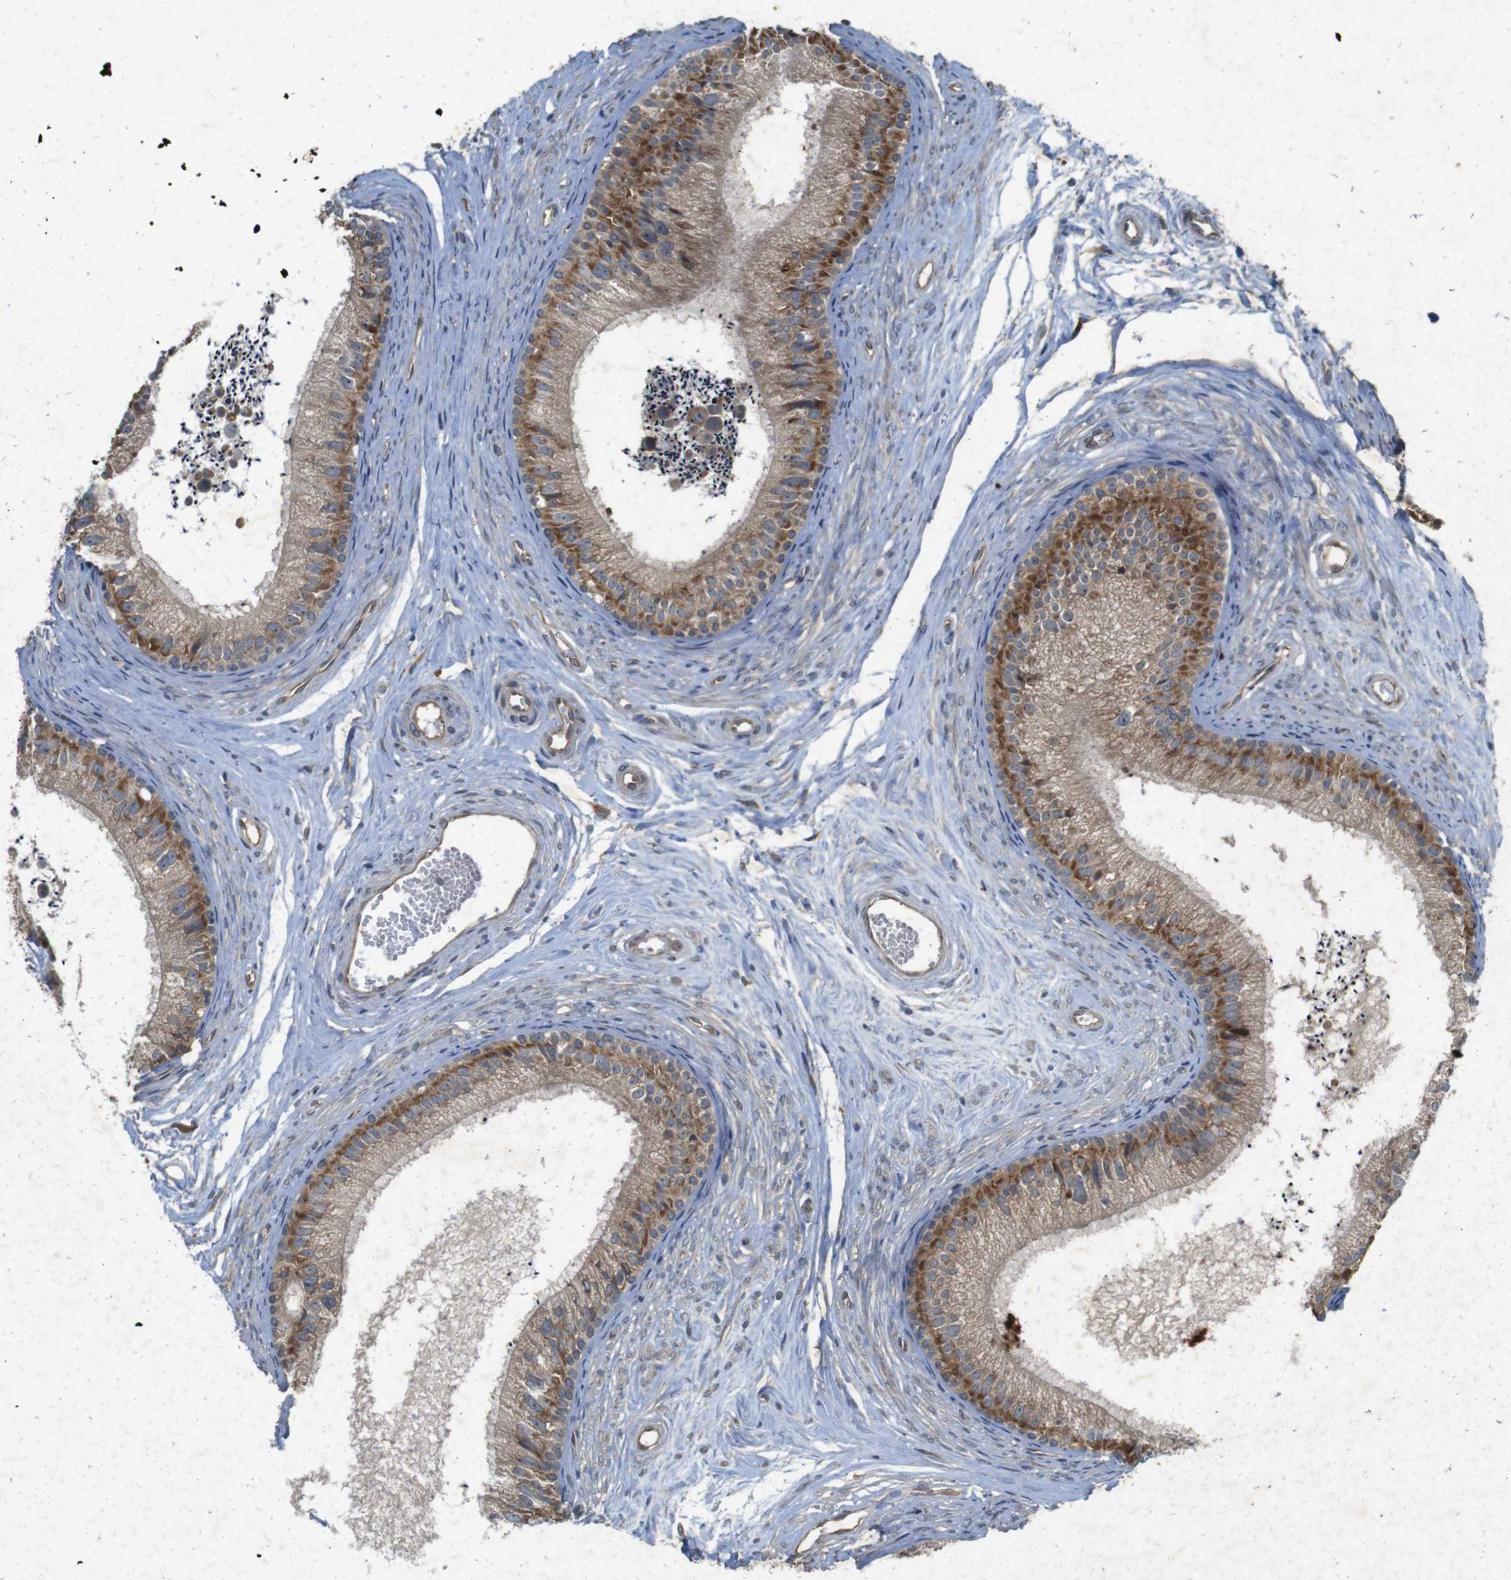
{"staining": {"intensity": "moderate", "quantity": ">75%", "location": "cytoplasmic/membranous"}, "tissue": "epididymis", "cell_type": "Glandular cells", "image_type": "normal", "snomed": [{"axis": "morphology", "description": "Normal tissue, NOS"}, {"axis": "topography", "description": "Epididymis"}], "caption": "Unremarkable epididymis was stained to show a protein in brown. There is medium levels of moderate cytoplasmic/membranous expression in approximately >75% of glandular cells. (Brightfield microscopy of DAB IHC at high magnification).", "gene": "FLCN", "patient": {"sex": "male", "age": 56}}